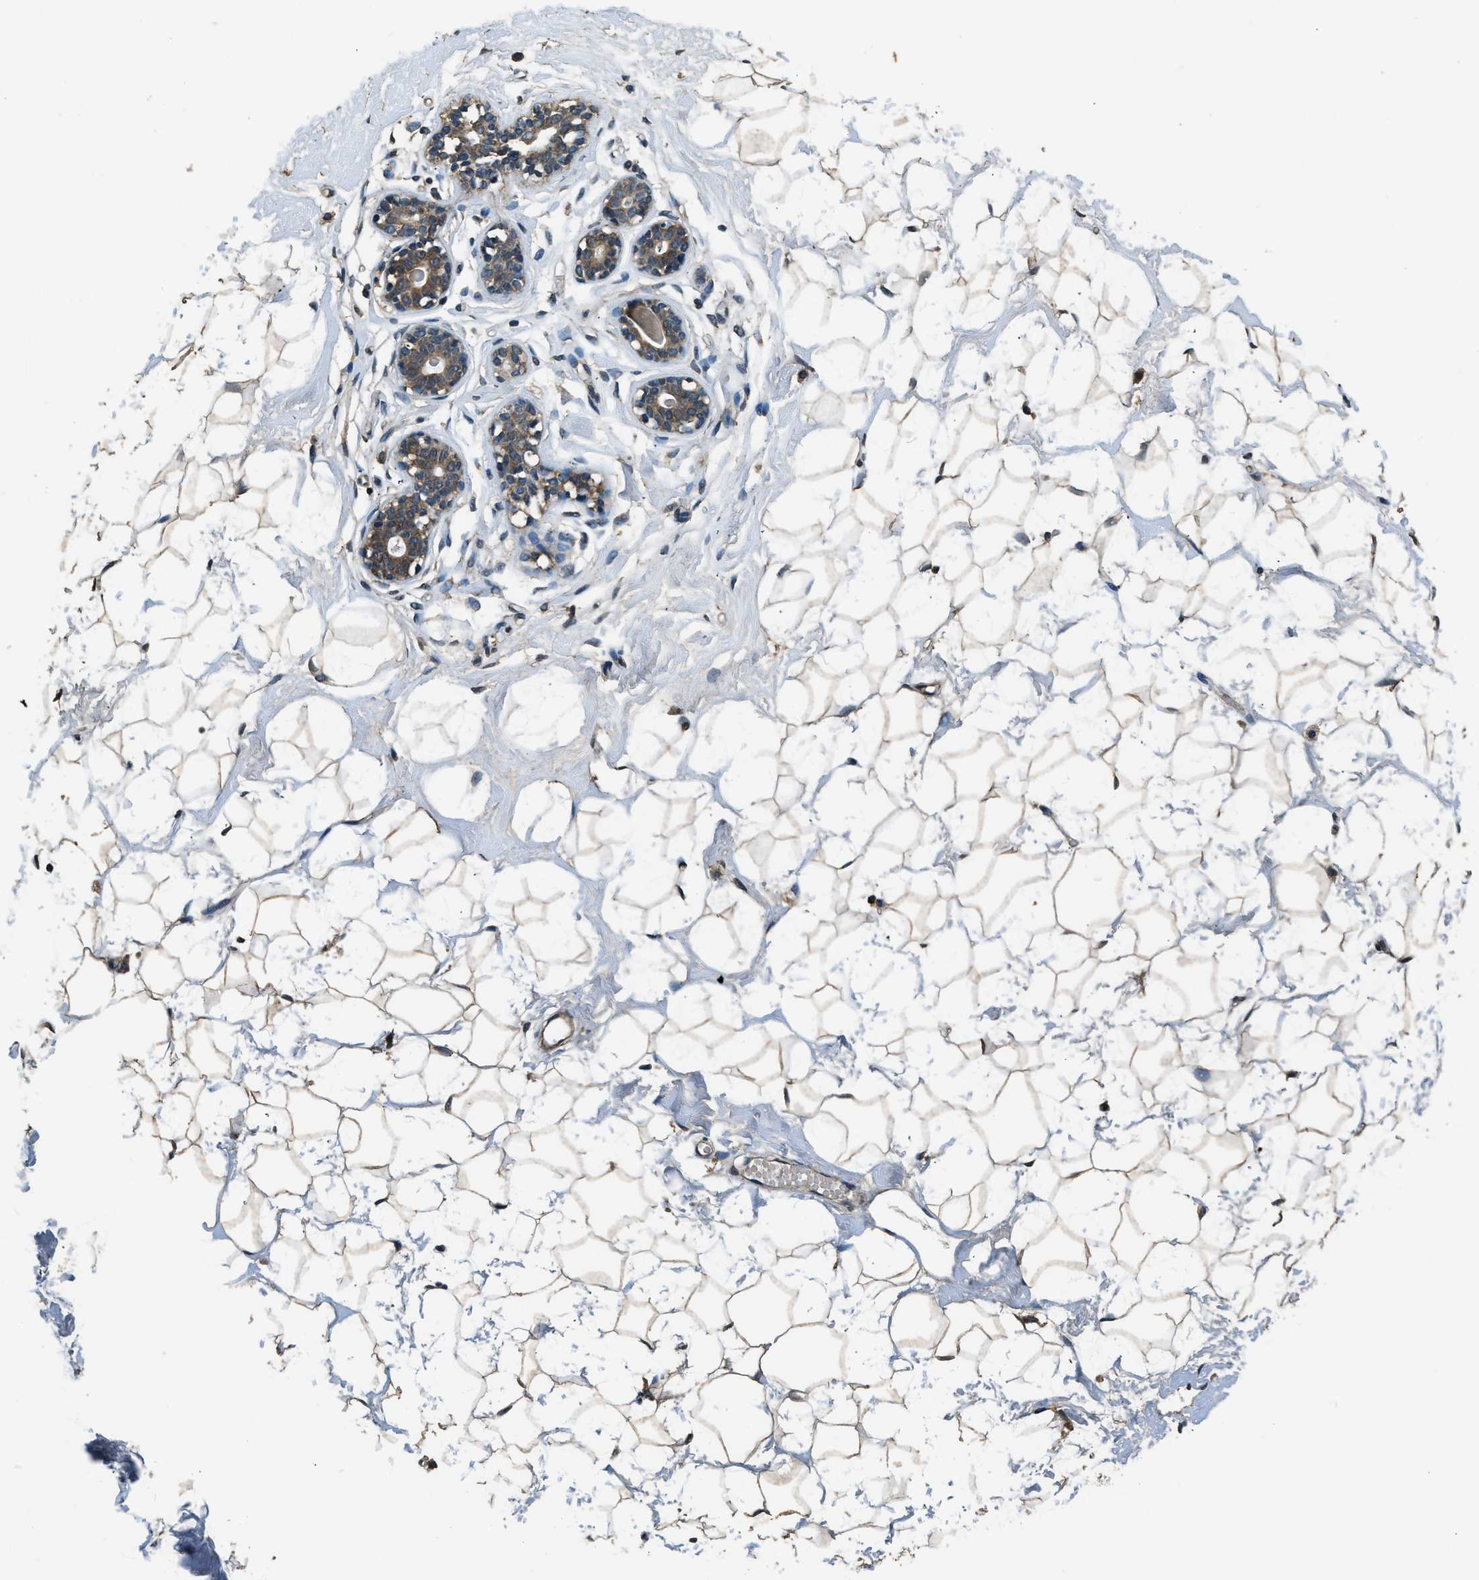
{"staining": {"intensity": "moderate", "quantity": ">75%", "location": "cytoplasmic/membranous"}, "tissue": "breast", "cell_type": "Adipocytes", "image_type": "normal", "snomed": [{"axis": "morphology", "description": "Normal tissue, NOS"}, {"axis": "topography", "description": "Breast"}], "caption": "DAB immunohistochemical staining of unremarkable human breast demonstrates moderate cytoplasmic/membranous protein expression in about >75% of adipocytes.", "gene": "SALL3", "patient": {"sex": "female", "age": 23}}